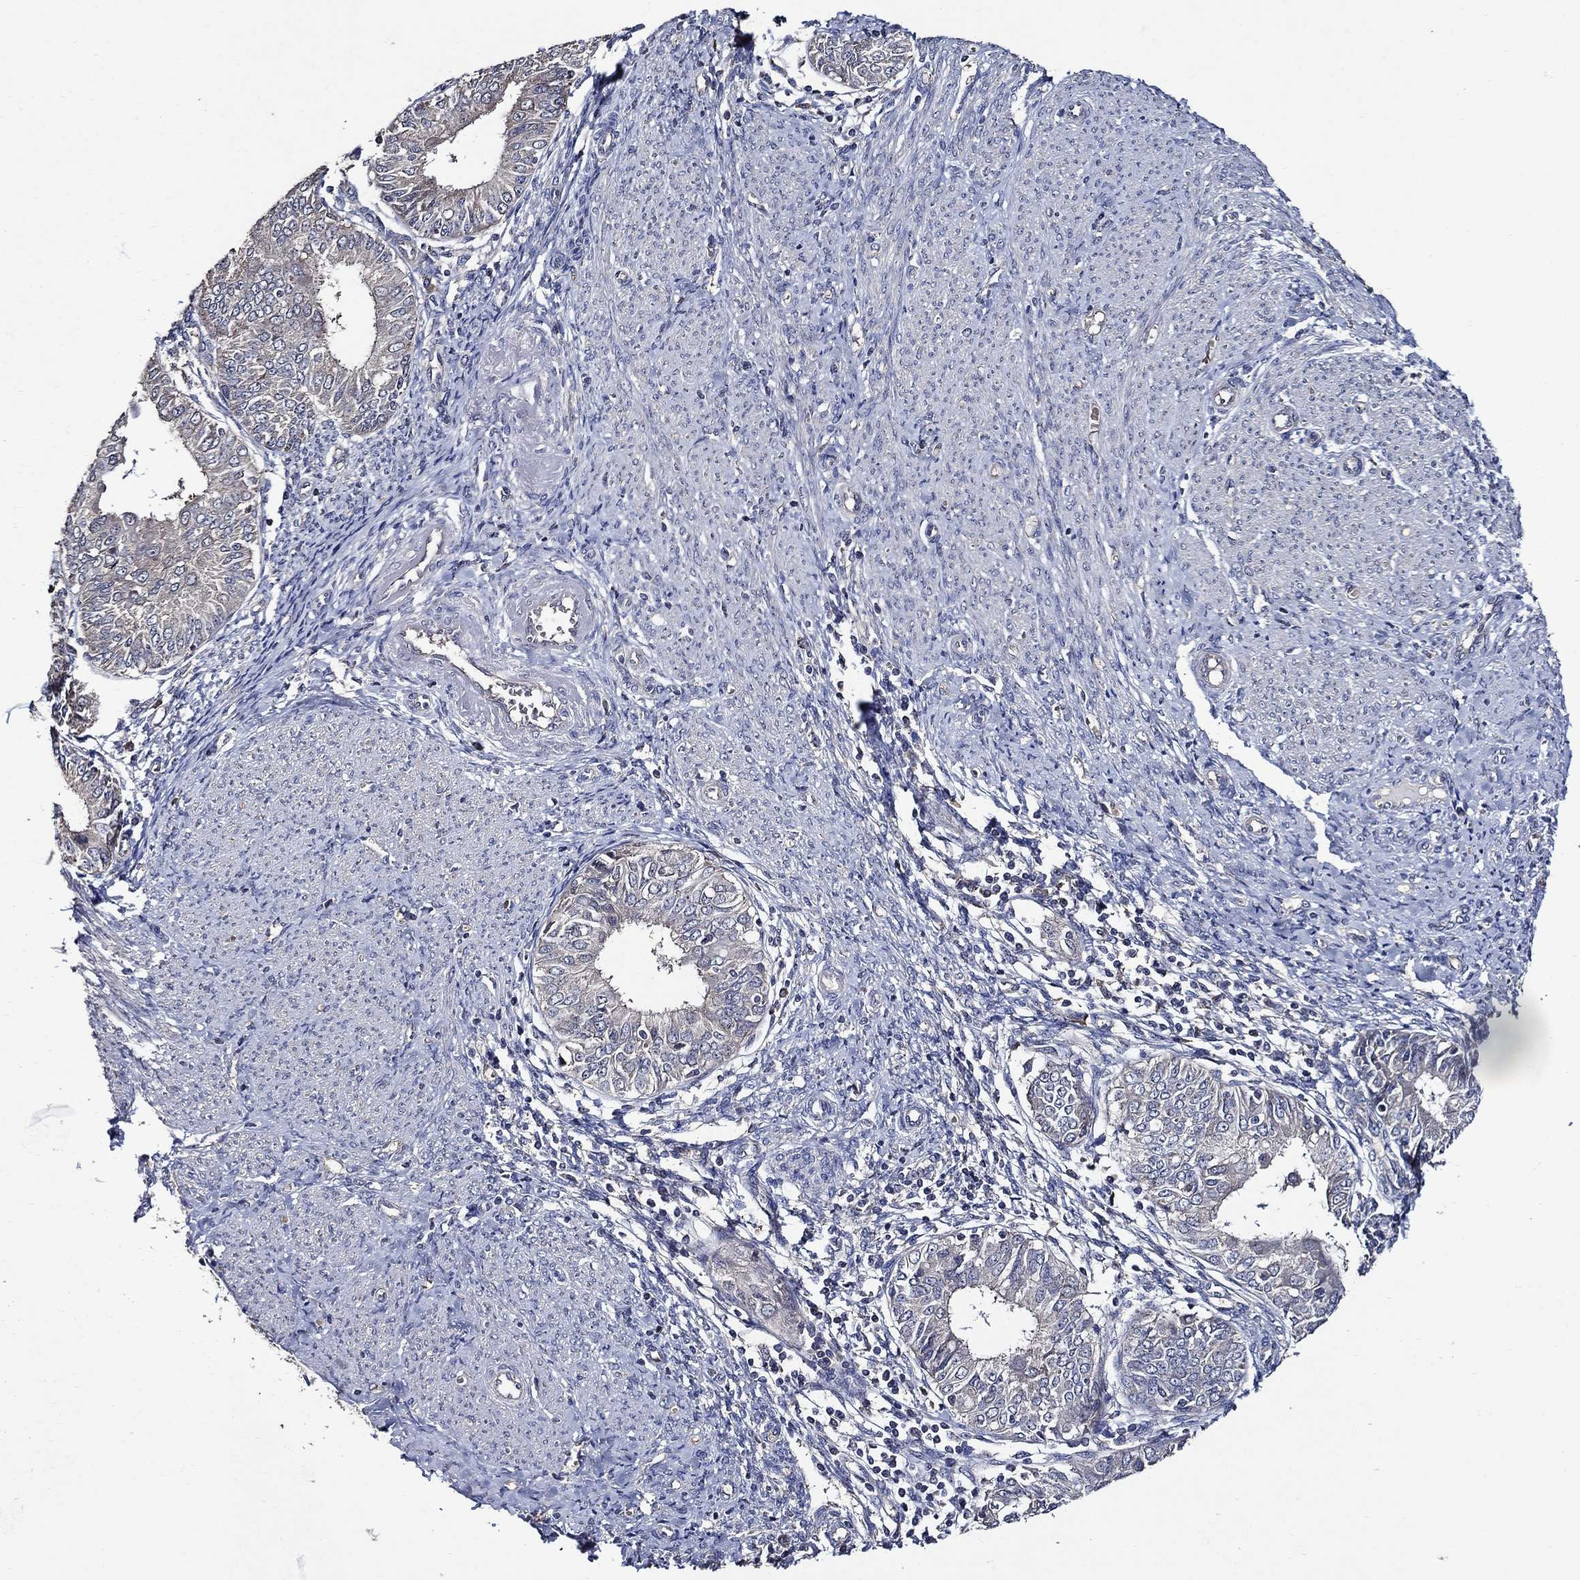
{"staining": {"intensity": "negative", "quantity": "none", "location": "none"}, "tissue": "endometrial cancer", "cell_type": "Tumor cells", "image_type": "cancer", "snomed": [{"axis": "morphology", "description": "Adenocarcinoma, NOS"}, {"axis": "topography", "description": "Endometrium"}], "caption": "Adenocarcinoma (endometrial) was stained to show a protein in brown. There is no significant positivity in tumor cells.", "gene": "HAP1", "patient": {"sex": "female", "age": 68}}